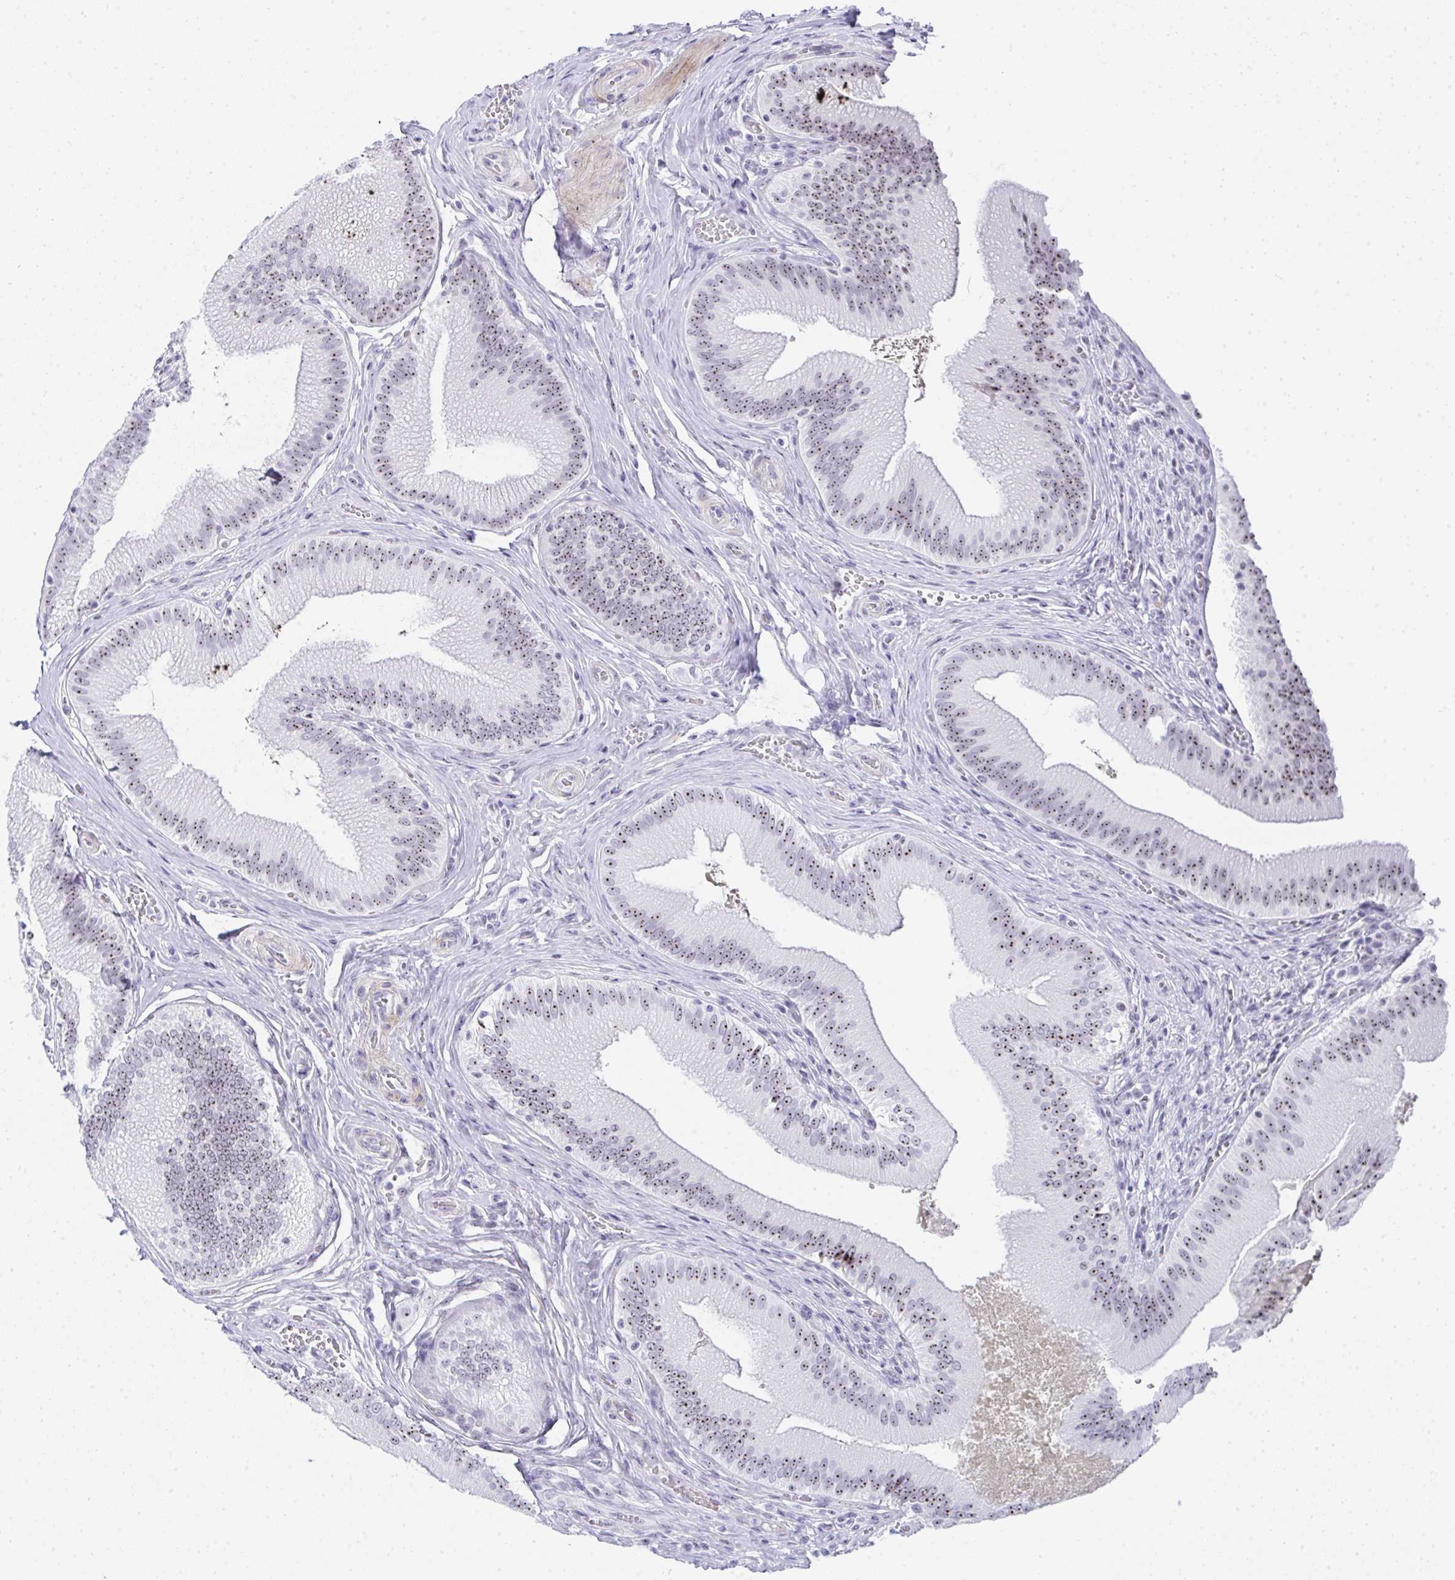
{"staining": {"intensity": "moderate", "quantity": ">75%", "location": "nuclear"}, "tissue": "gallbladder", "cell_type": "Glandular cells", "image_type": "normal", "snomed": [{"axis": "morphology", "description": "Normal tissue, NOS"}, {"axis": "topography", "description": "Gallbladder"}], "caption": "Gallbladder was stained to show a protein in brown. There is medium levels of moderate nuclear expression in approximately >75% of glandular cells. Immunohistochemistry (ihc) stains the protein of interest in brown and the nuclei are stained blue.", "gene": "NOP10", "patient": {"sex": "male", "age": 17}}